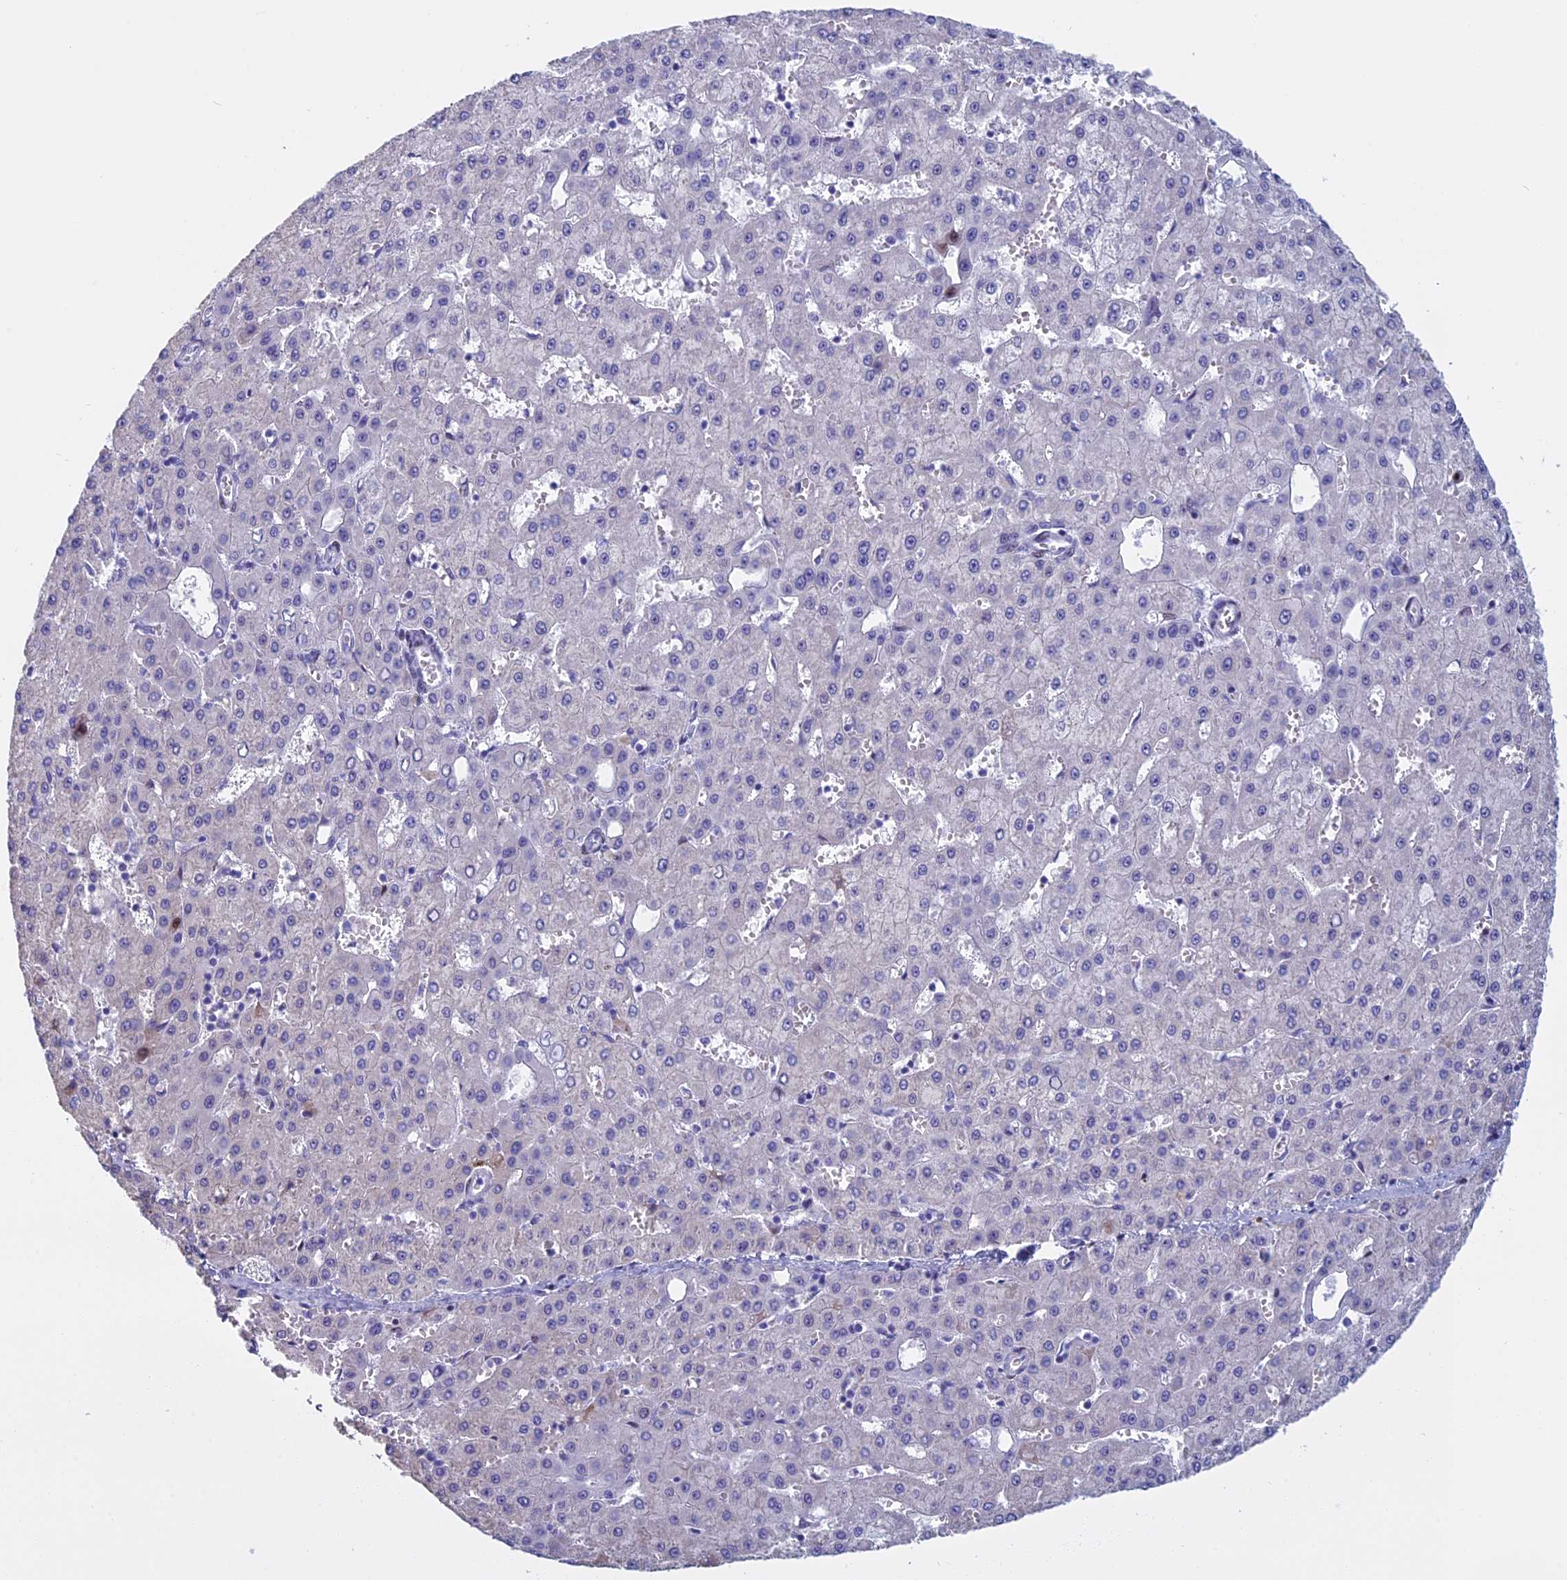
{"staining": {"intensity": "negative", "quantity": "none", "location": "none"}, "tissue": "liver cancer", "cell_type": "Tumor cells", "image_type": "cancer", "snomed": [{"axis": "morphology", "description": "Carcinoma, Hepatocellular, NOS"}, {"axis": "topography", "description": "Liver"}], "caption": "DAB (3,3'-diaminobenzidine) immunohistochemical staining of human liver hepatocellular carcinoma reveals no significant staining in tumor cells.", "gene": "KCTD21", "patient": {"sex": "male", "age": 47}}